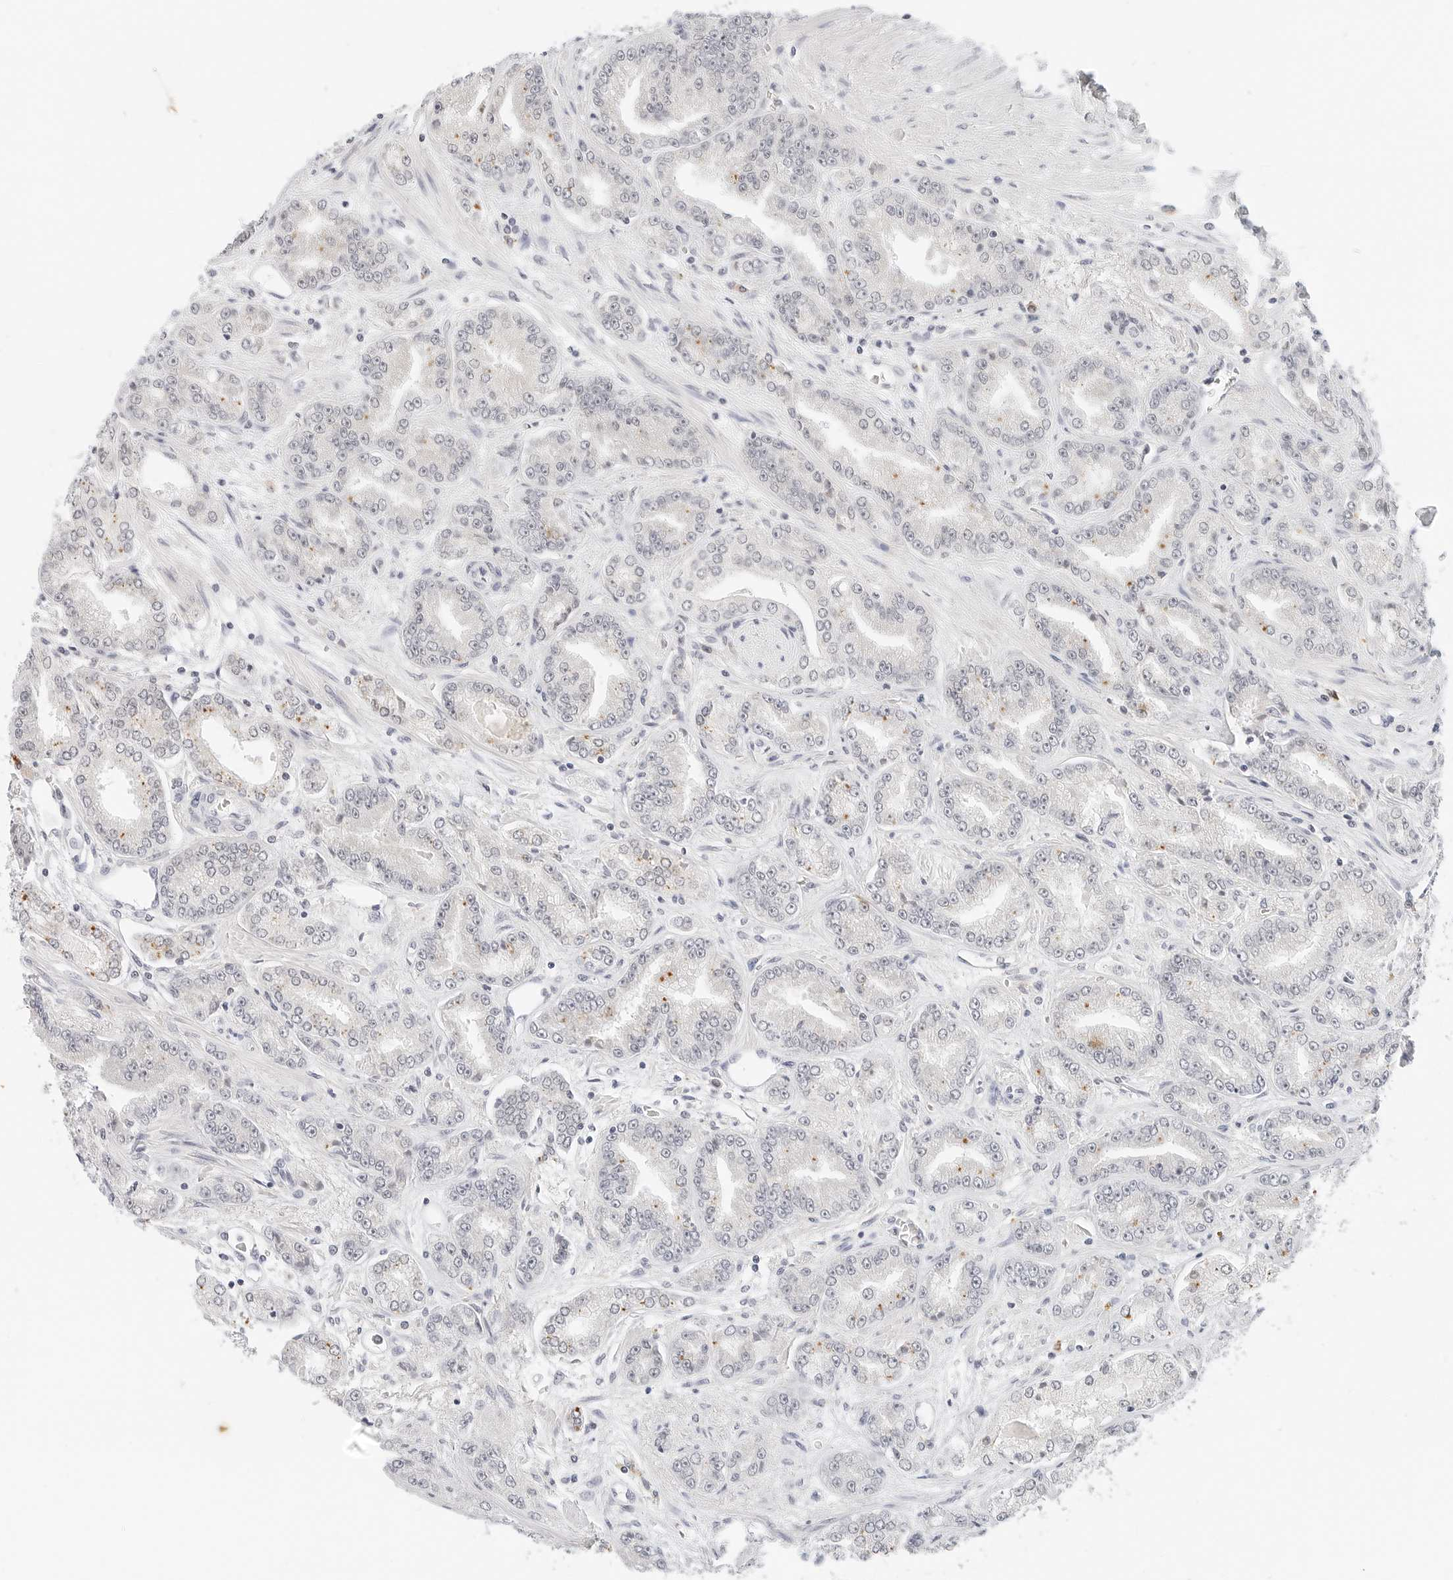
{"staining": {"intensity": "negative", "quantity": "none", "location": "none"}, "tissue": "prostate cancer", "cell_type": "Tumor cells", "image_type": "cancer", "snomed": [{"axis": "morphology", "description": "Adenocarcinoma, High grade"}, {"axis": "topography", "description": "Prostate"}], "caption": "An IHC image of adenocarcinoma (high-grade) (prostate) is shown. There is no staining in tumor cells of adenocarcinoma (high-grade) (prostate).", "gene": "NEO1", "patient": {"sex": "male", "age": 71}}